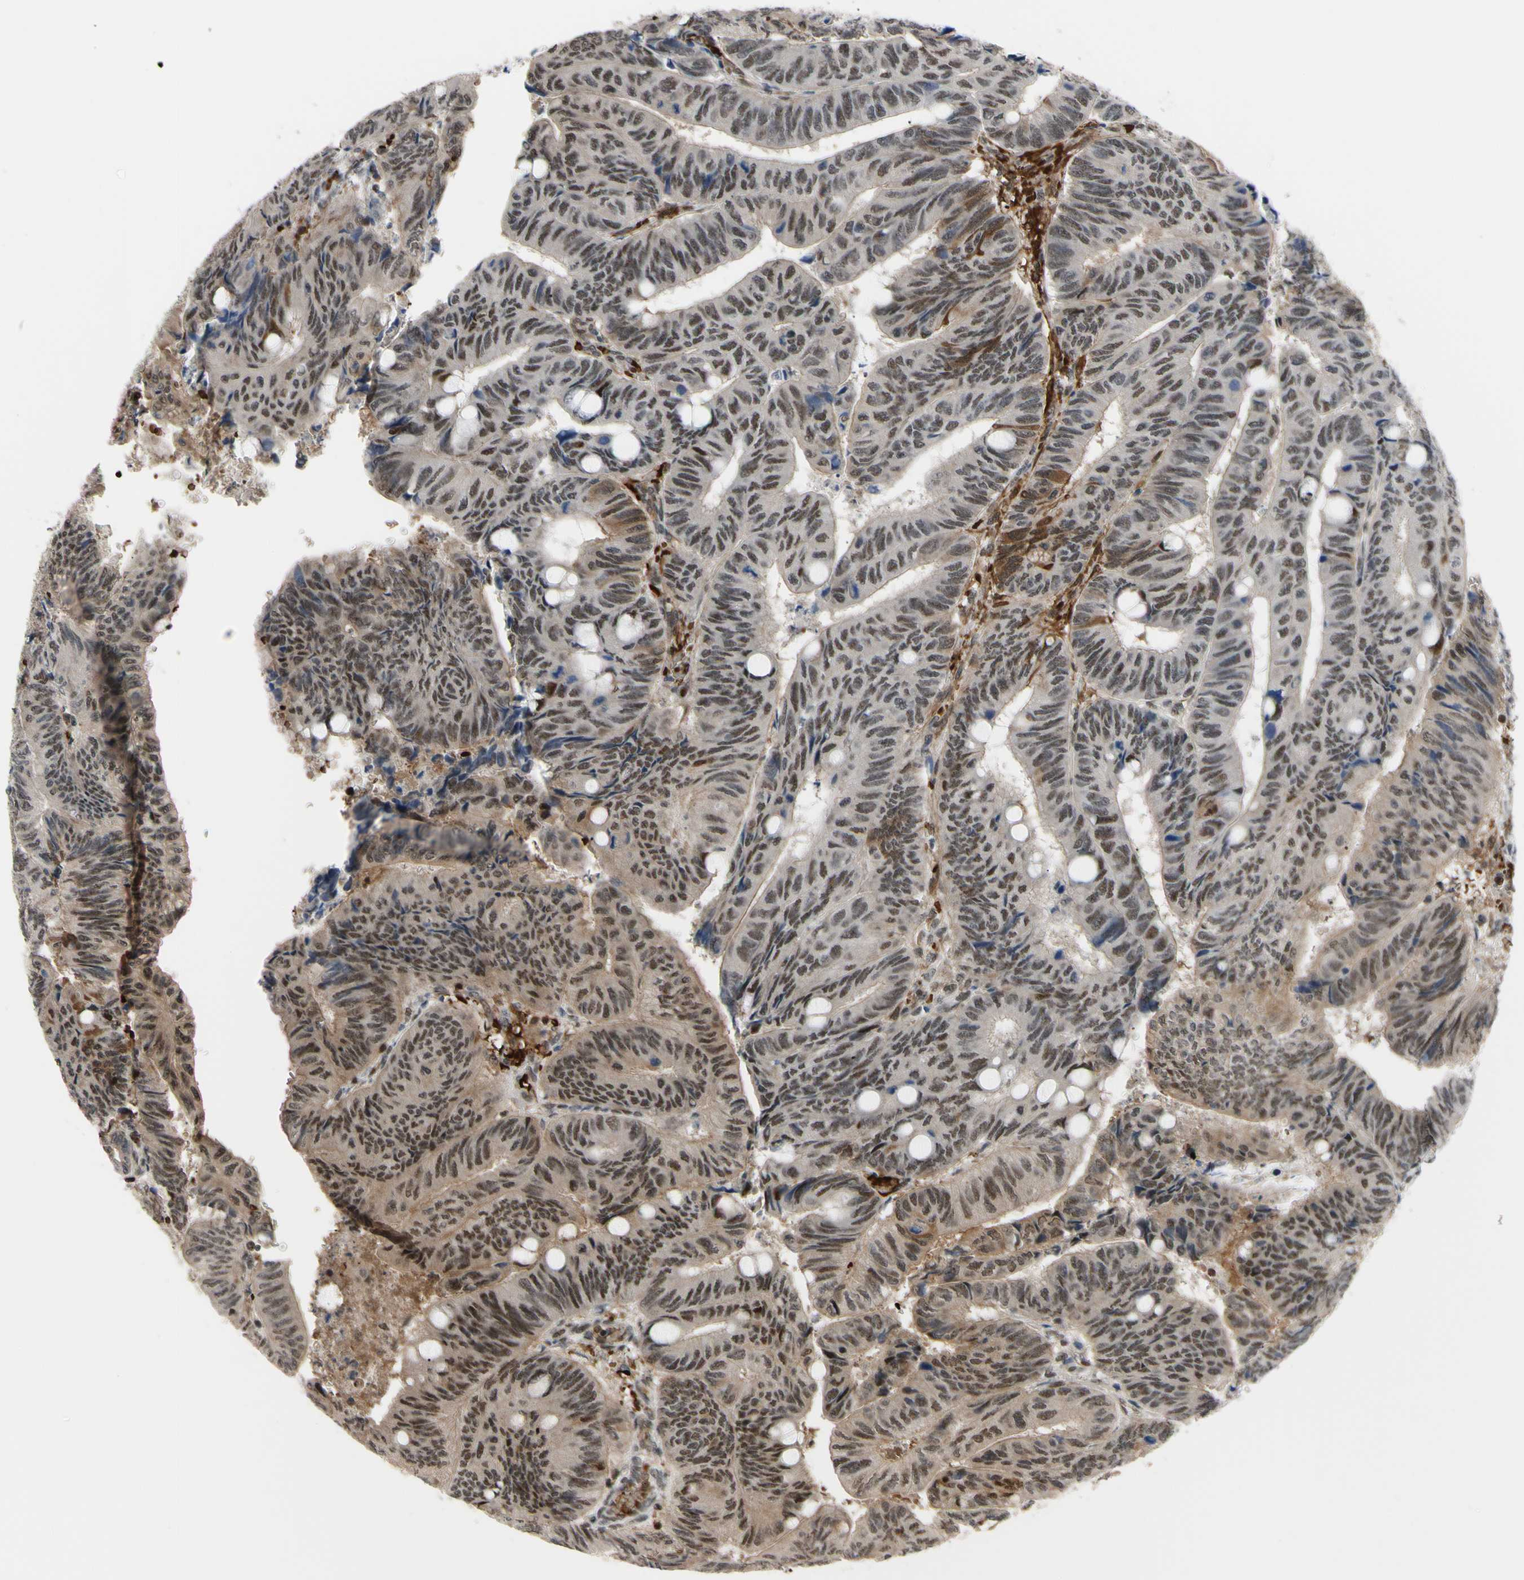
{"staining": {"intensity": "moderate", "quantity": ">75%", "location": "nuclear"}, "tissue": "colorectal cancer", "cell_type": "Tumor cells", "image_type": "cancer", "snomed": [{"axis": "morphology", "description": "Normal tissue, NOS"}, {"axis": "morphology", "description": "Adenocarcinoma, NOS"}, {"axis": "topography", "description": "Rectum"}, {"axis": "topography", "description": "Peripheral nerve tissue"}], "caption": "The micrograph displays a brown stain indicating the presence of a protein in the nuclear of tumor cells in colorectal adenocarcinoma.", "gene": "THAP12", "patient": {"sex": "male", "age": 92}}